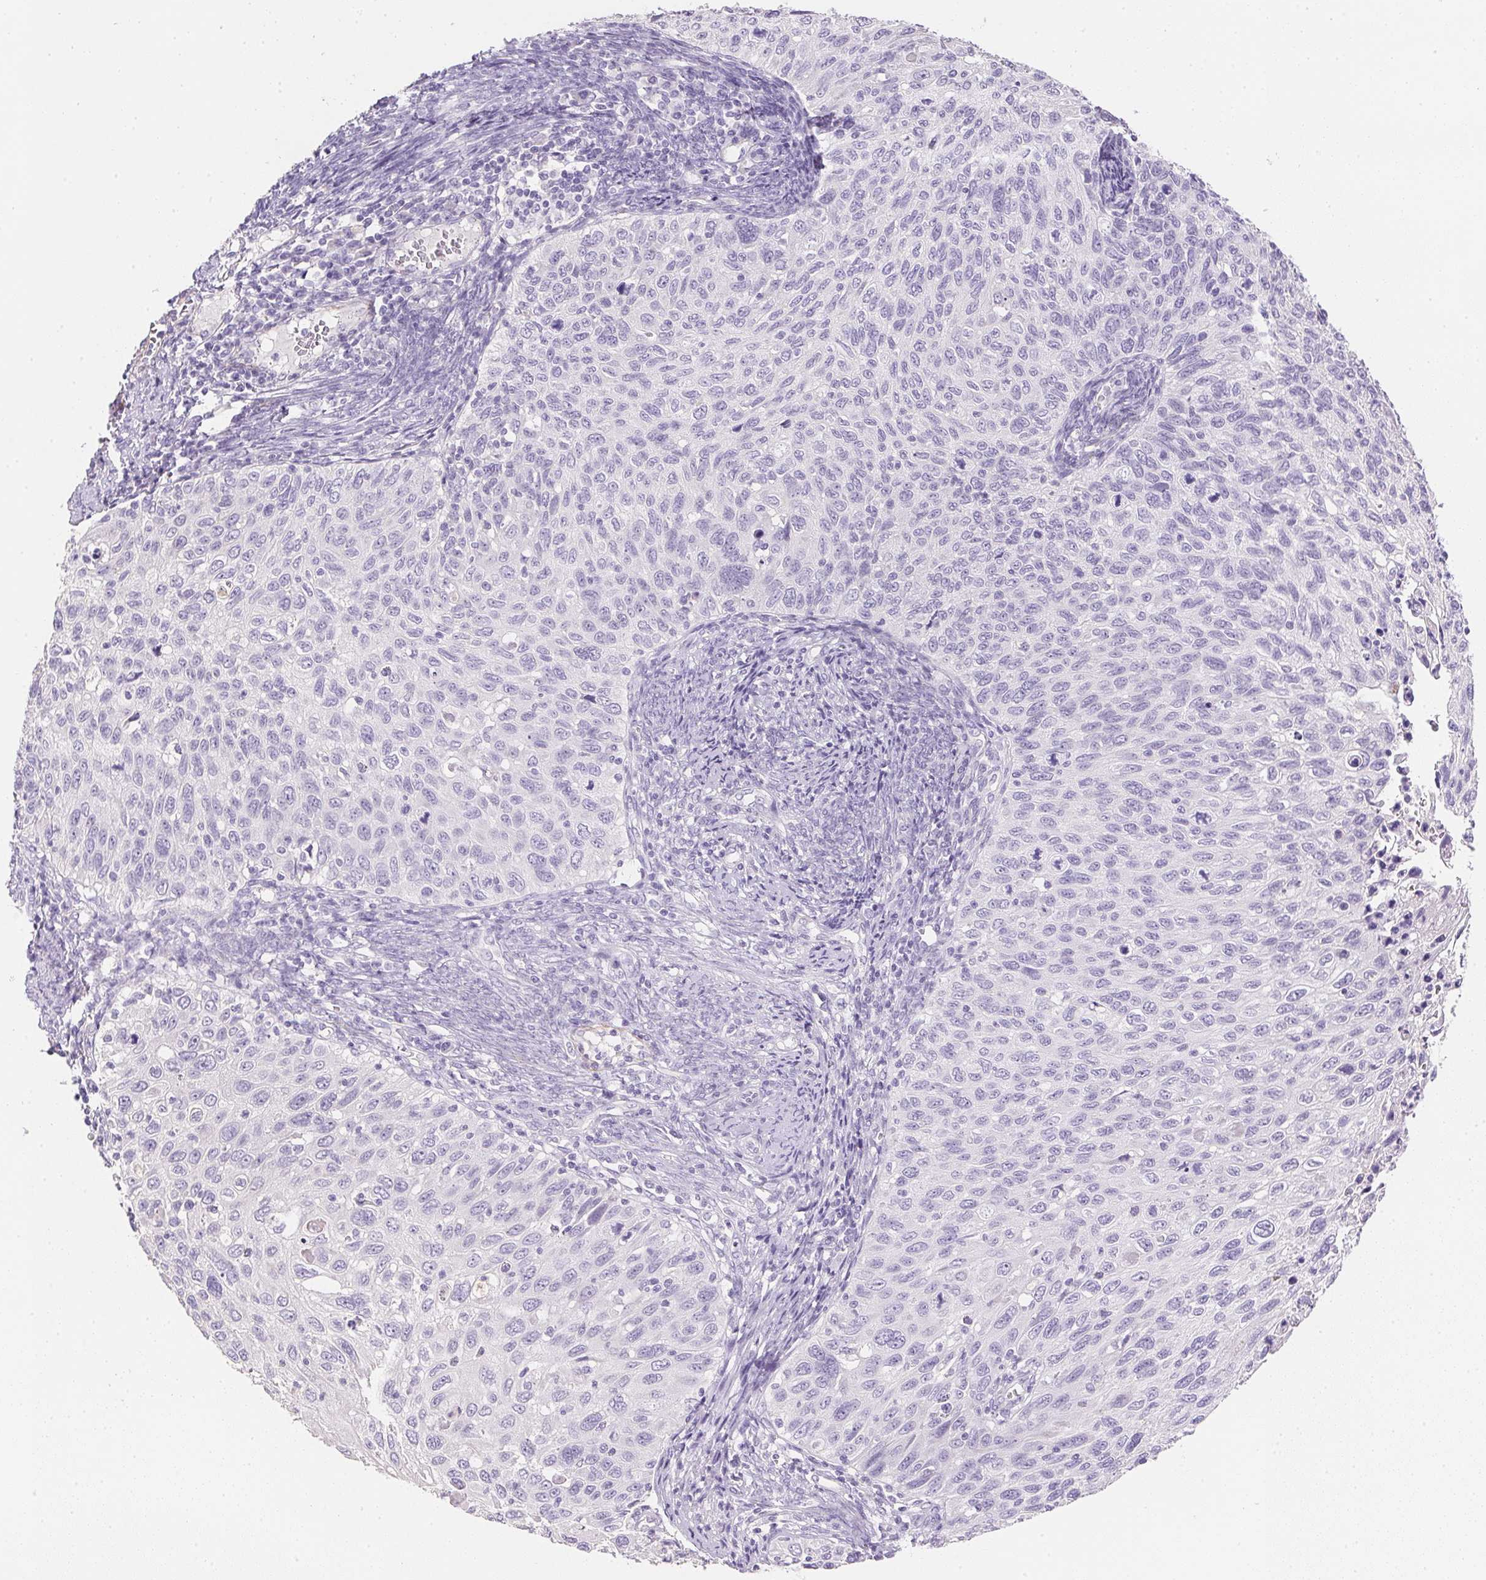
{"staining": {"intensity": "negative", "quantity": "none", "location": "none"}, "tissue": "cervical cancer", "cell_type": "Tumor cells", "image_type": "cancer", "snomed": [{"axis": "morphology", "description": "Squamous cell carcinoma, NOS"}, {"axis": "topography", "description": "Cervix"}], "caption": "Histopathology image shows no significant protein expression in tumor cells of cervical squamous cell carcinoma.", "gene": "KCNE2", "patient": {"sex": "female", "age": 70}}